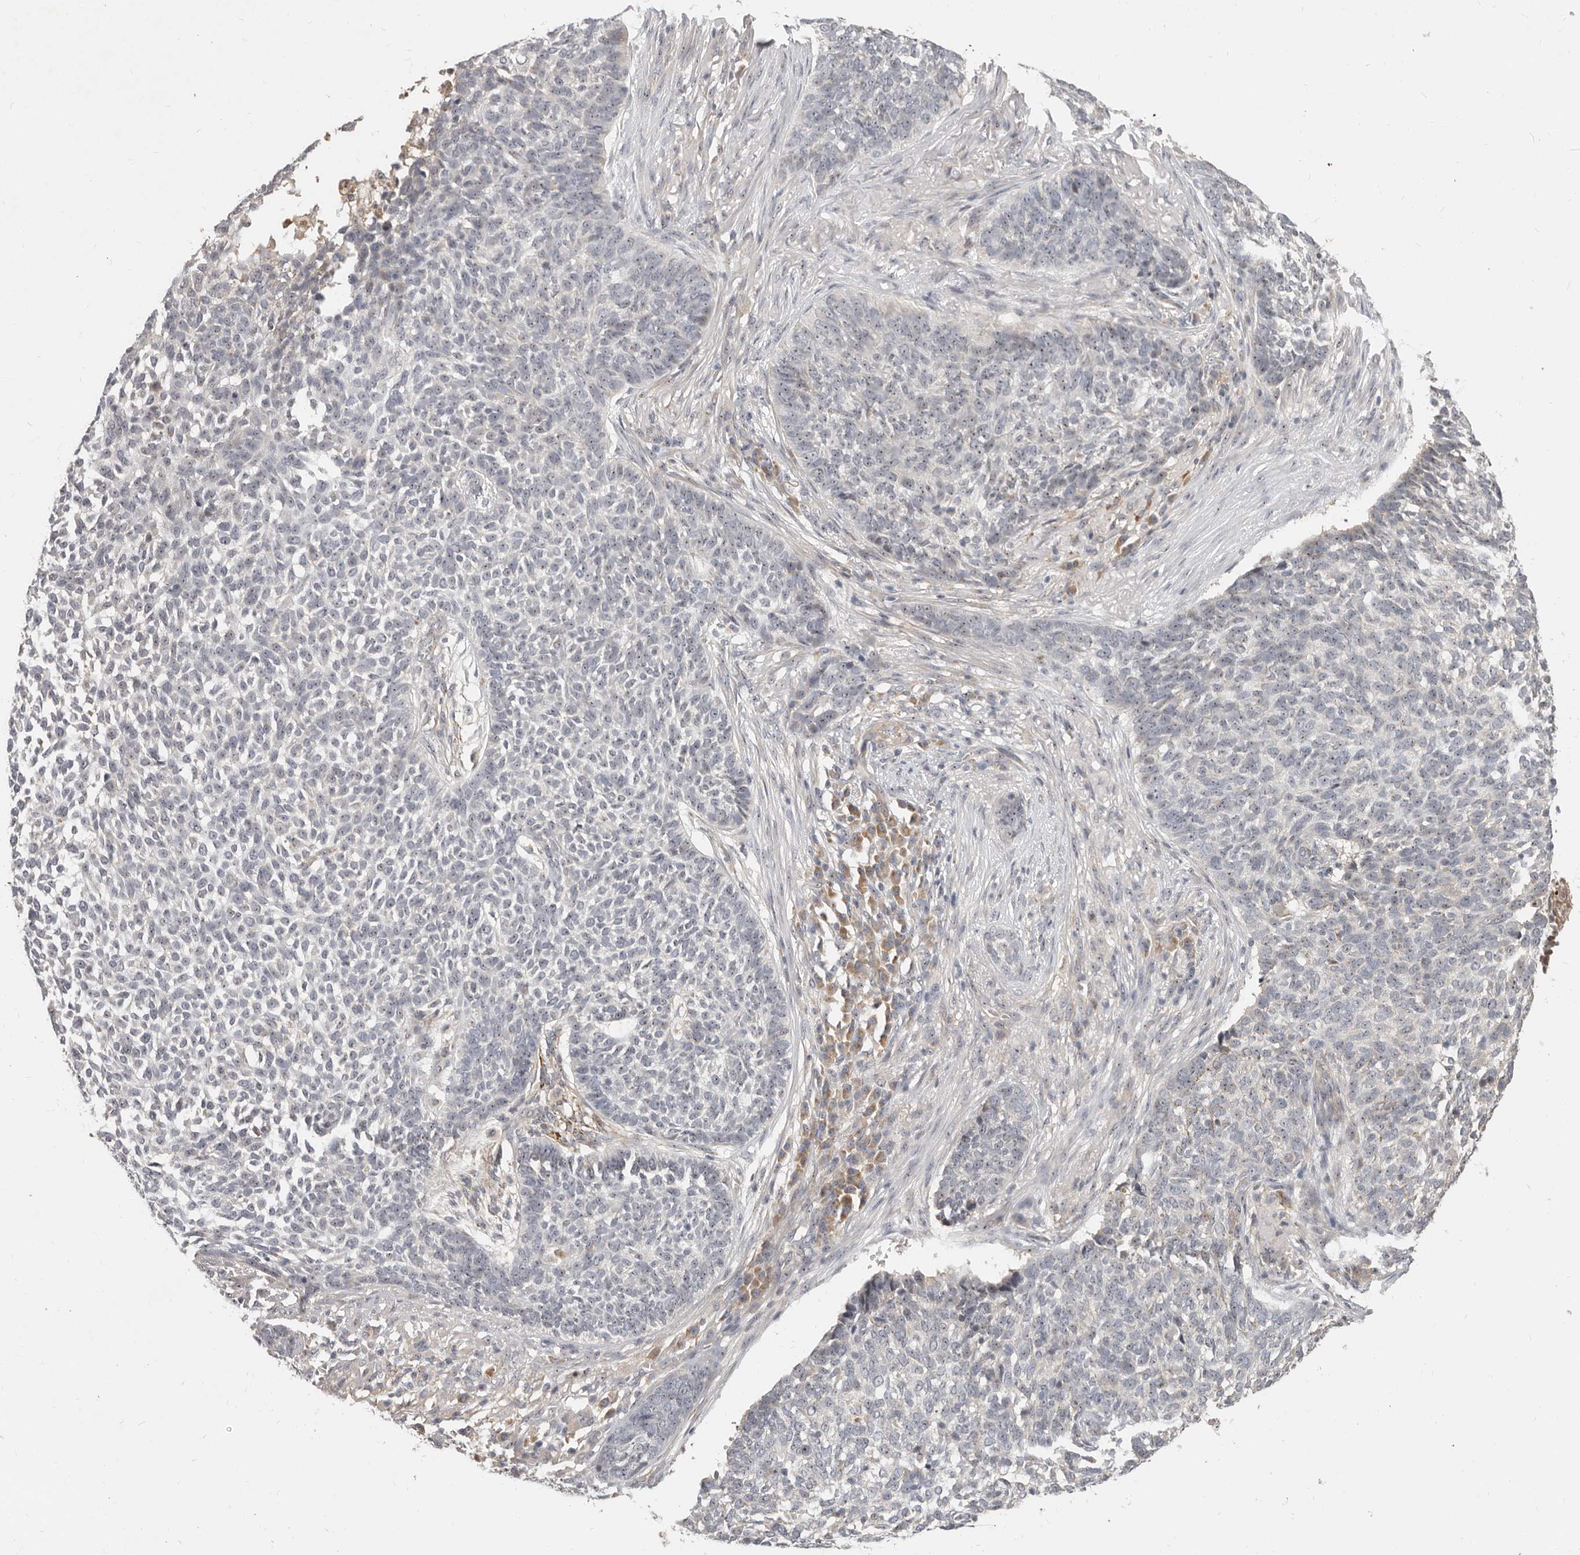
{"staining": {"intensity": "negative", "quantity": "none", "location": "none"}, "tissue": "skin cancer", "cell_type": "Tumor cells", "image_type": "cancer", "snomed": [{"axis": "morphology", "description": "Basal cell carcinoma"}, {"axis": "topography", "description": "Skin"}], "caption": "A high-resolution micrograph shows immunohistochemistry (IHC) staining of basal cell carcinoma (skin), which reveals no significant staining in tumor cells.", "gene": "MICALL2", "patient": {"sex": "male", "age": 85}}